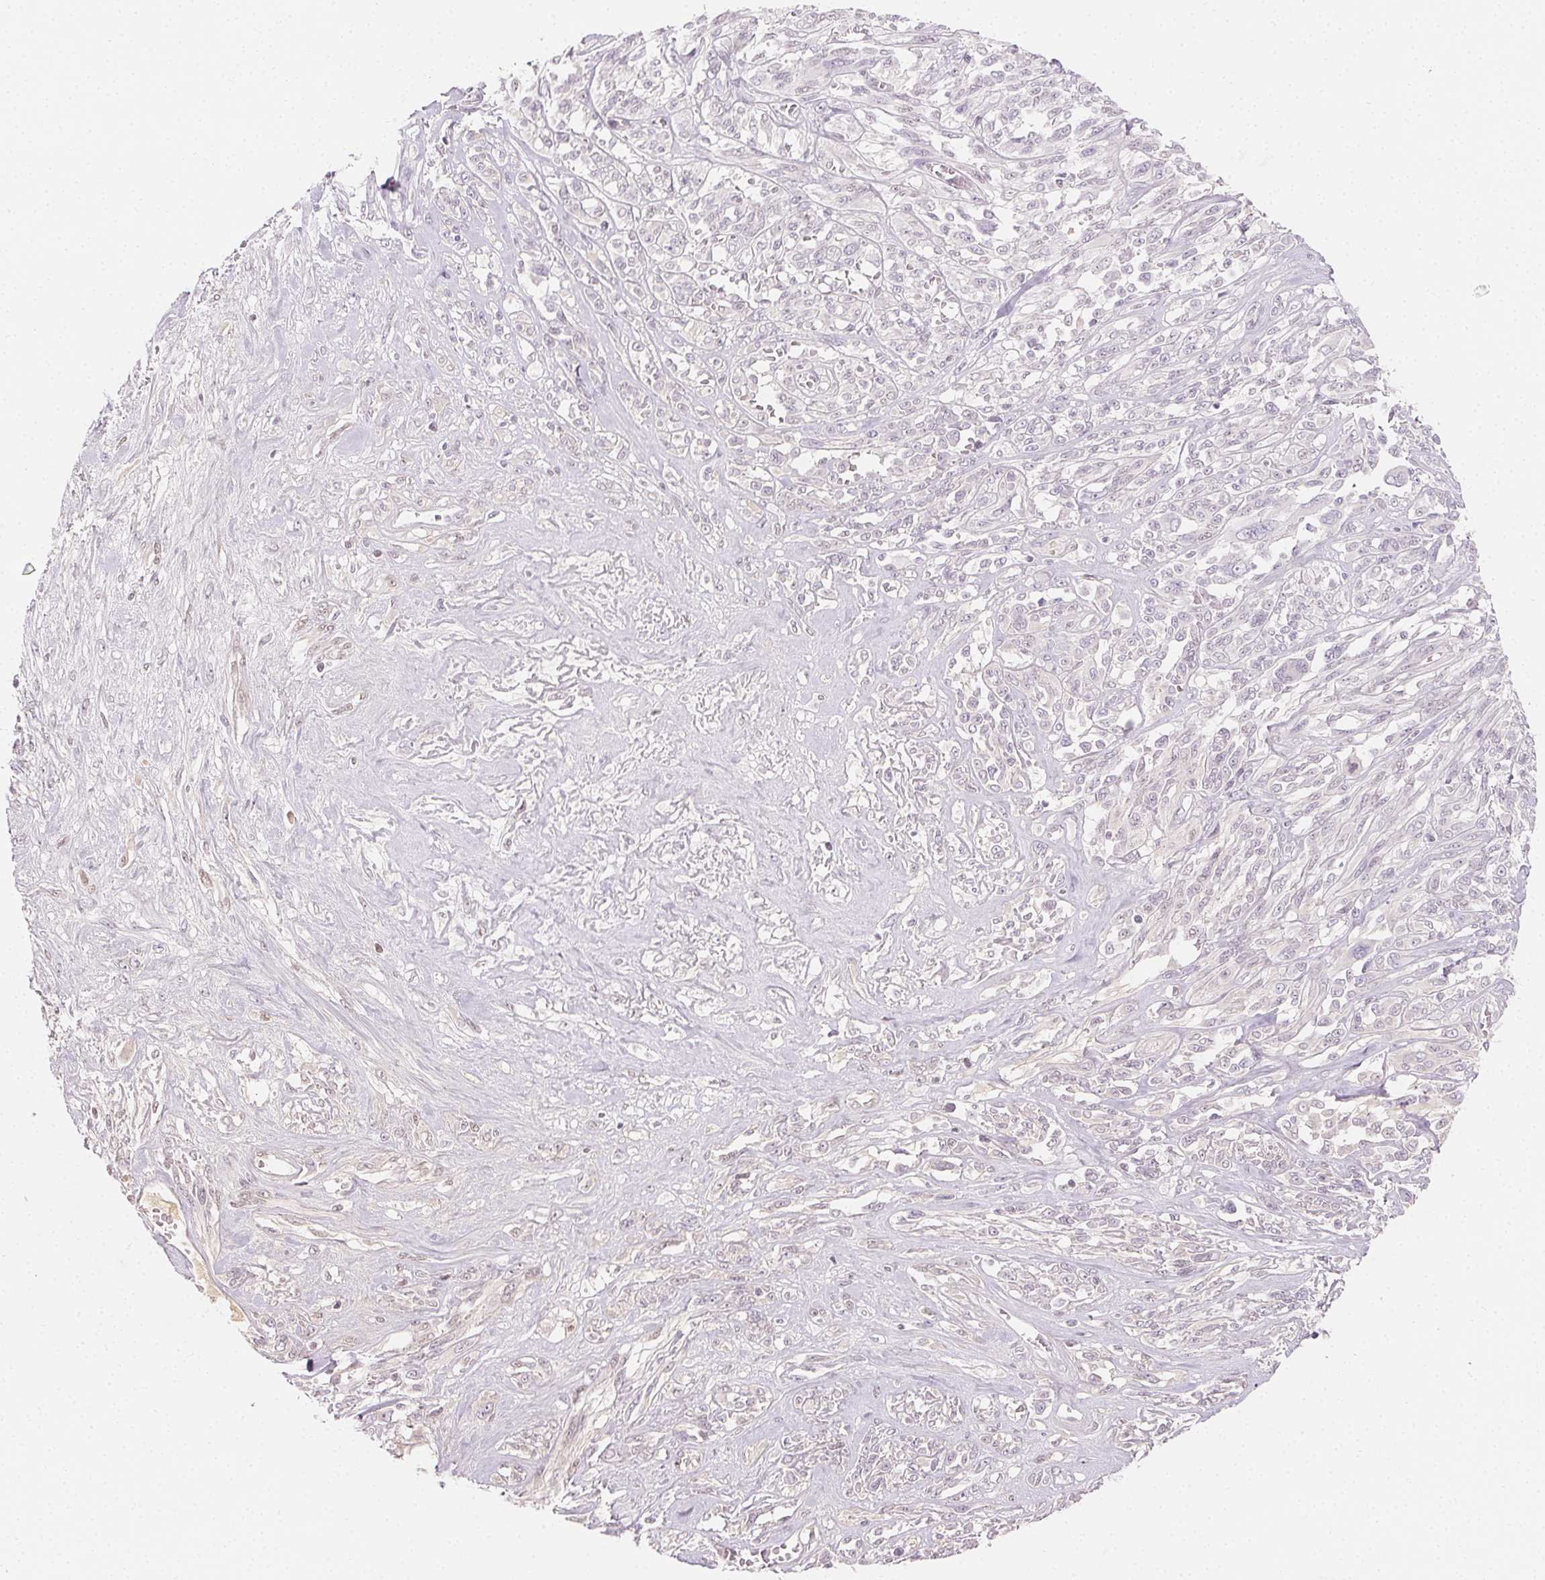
{"staining": {"intensity": "negative", "quantity": "none", "location": "none"}, "tissue": "melanoma", "cell_type": "Tumor cells", "image_type": "cancer", "snomed": [{"axis": "morphology", "description": "Malignant melanoma, NOS"}, {"axis": "topography", "description": "Skin"}], "caption": "High magnification brightfield microscopy of melanoma stained with DAB (brown) and counterstained with hematoxylin (blue): tumor cells show no significant staining. (Brightfield microscopy of DAB immunohistochemistry at high magnification).", "gene": "AFM", "patient": {"sex": "female", "age": 91}}